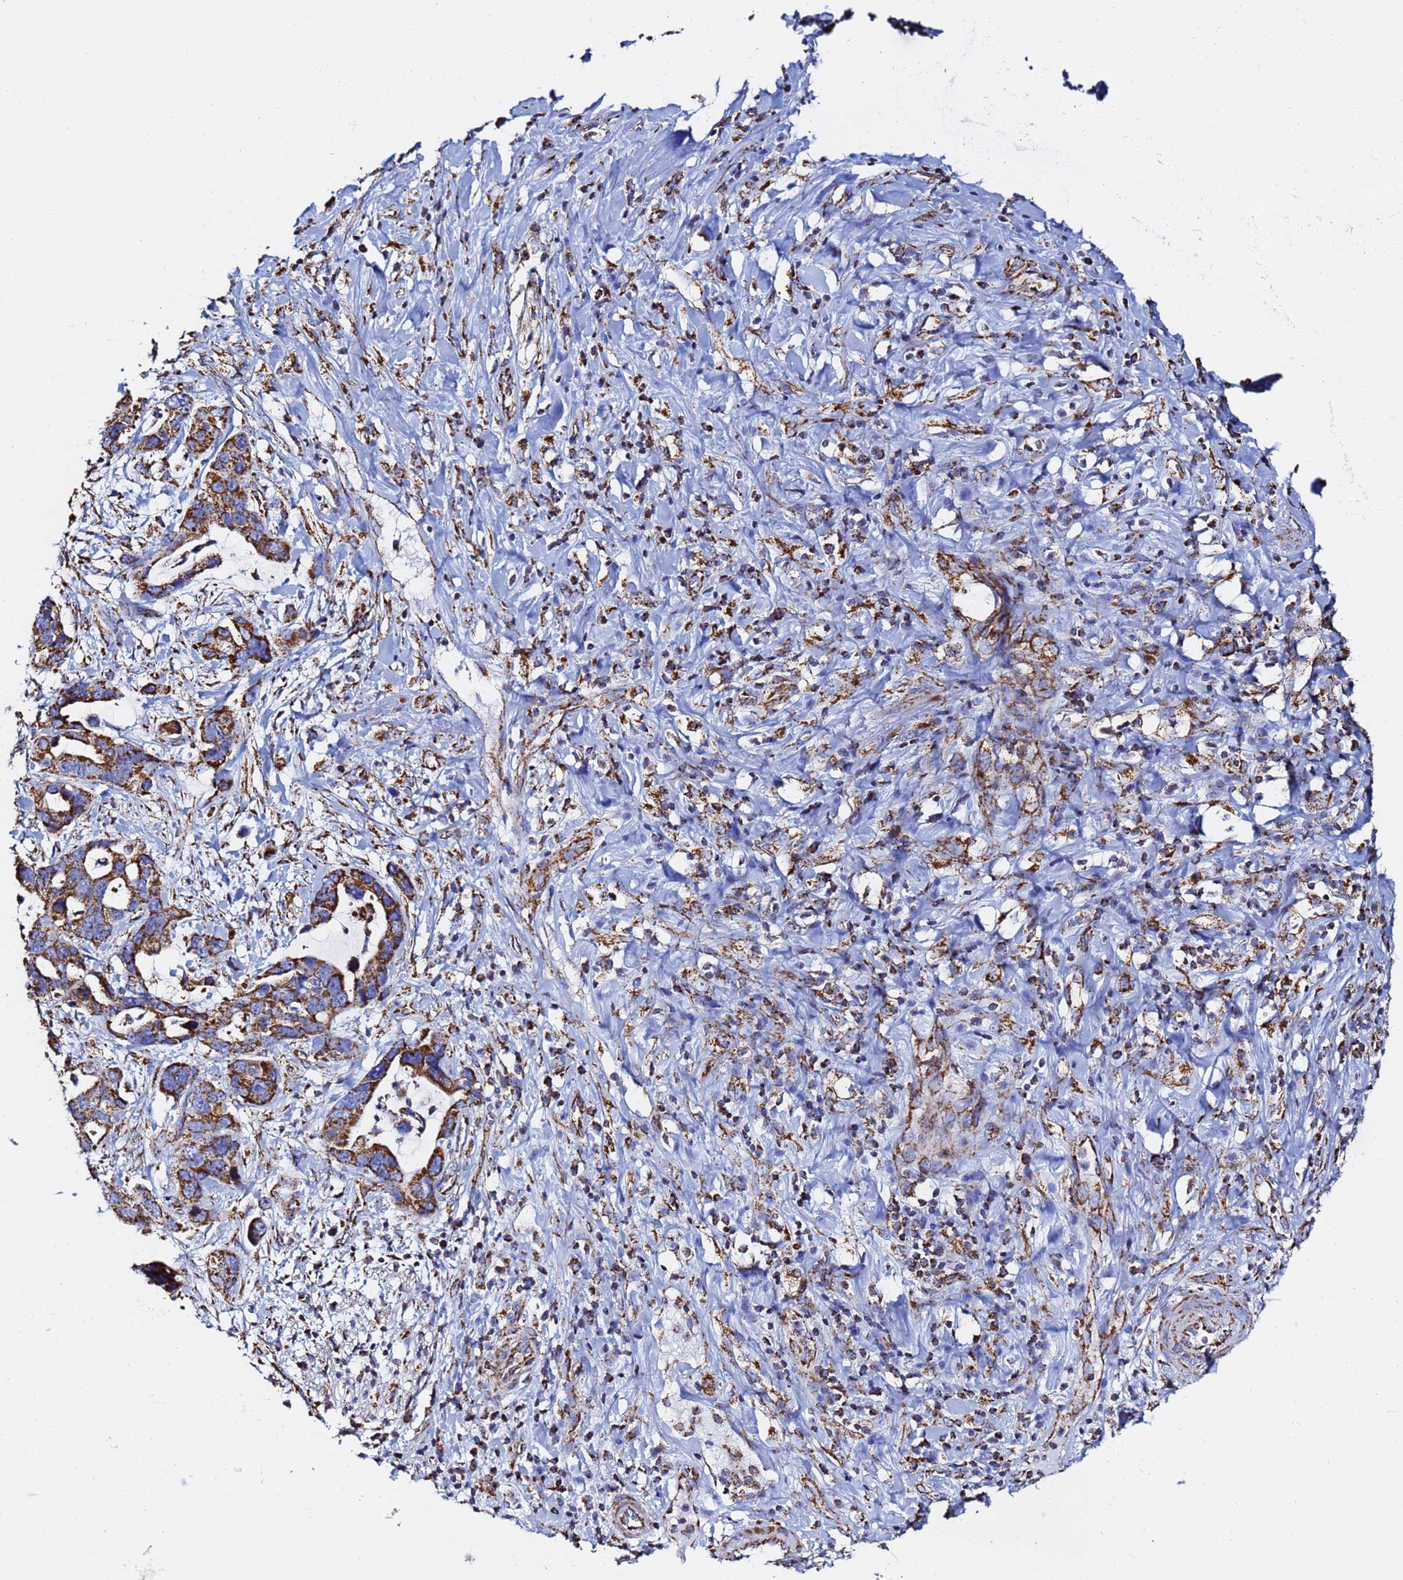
{"staining": {"intensity": "strong", "quantity": ">75%", "location": "cytoplasmic/membranous"}, "tissue": "pancreatic cancer", "cell_type": "Tumor cells", "image_type": "cancer", "snomed": [{"axis": "morphology", "description": "Normal tissue, NOS"}, {"axis": "morphology", "description": "Adenocarcinoma, NOS"}, {"axis": "topography", "description": "Lymph node"}, {"axis": "topography", "description": "Pancreas"}], "caption": "Immunohistochemistry (IHC) photomicrograph of pancreatic cancer stained for a protein (brown), which reveals high levels of strong cytoplasmic/membranous staining in about >75% of tumor cells.", "gene": "PHB2", "patient": {"sex": "female", "age": 67}}